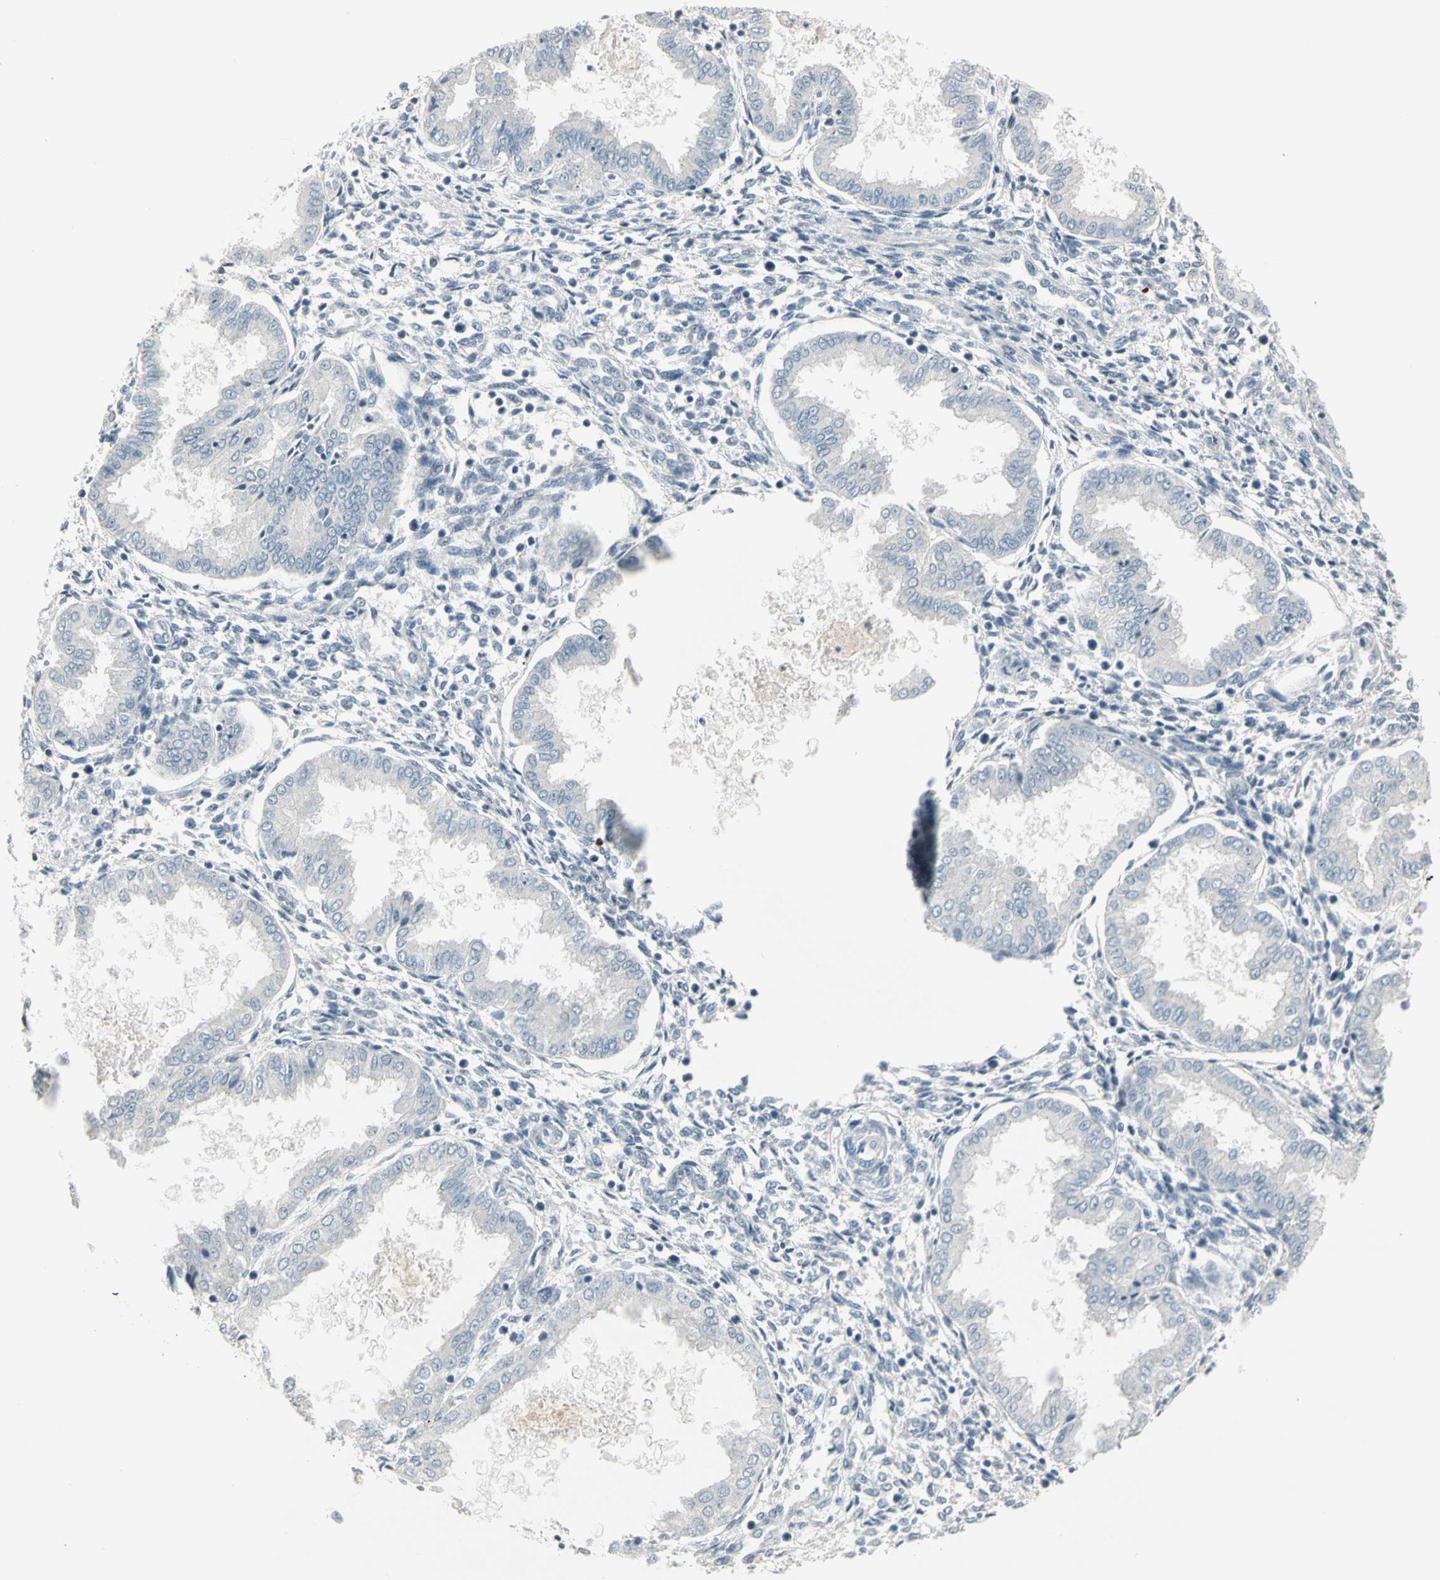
{"staining": {"intensity": "negative", "quantity": "none", "location": "none"}, "tissue": "endometrium", "cell_type": "Cells in endometrial stroma", "image_type": "normal", "snomed": [{"axis": "morphology", "description": "Normal tissue, NOS"}, {"axis": "topography", "description": "Endometrium"}], "caption": "Immunohistochemistry histopathology image of benign endometrium stained for a protein (brown), which reveals no positivity in cells in endometrial stroma. (DAB (3,3'-diaminobenzidine) immunohistochemistry (IHC) visualized using brightfield microscopy, high magnification).", "gene": "DMPK", "patient": {"sex": "female", "age": 33}}